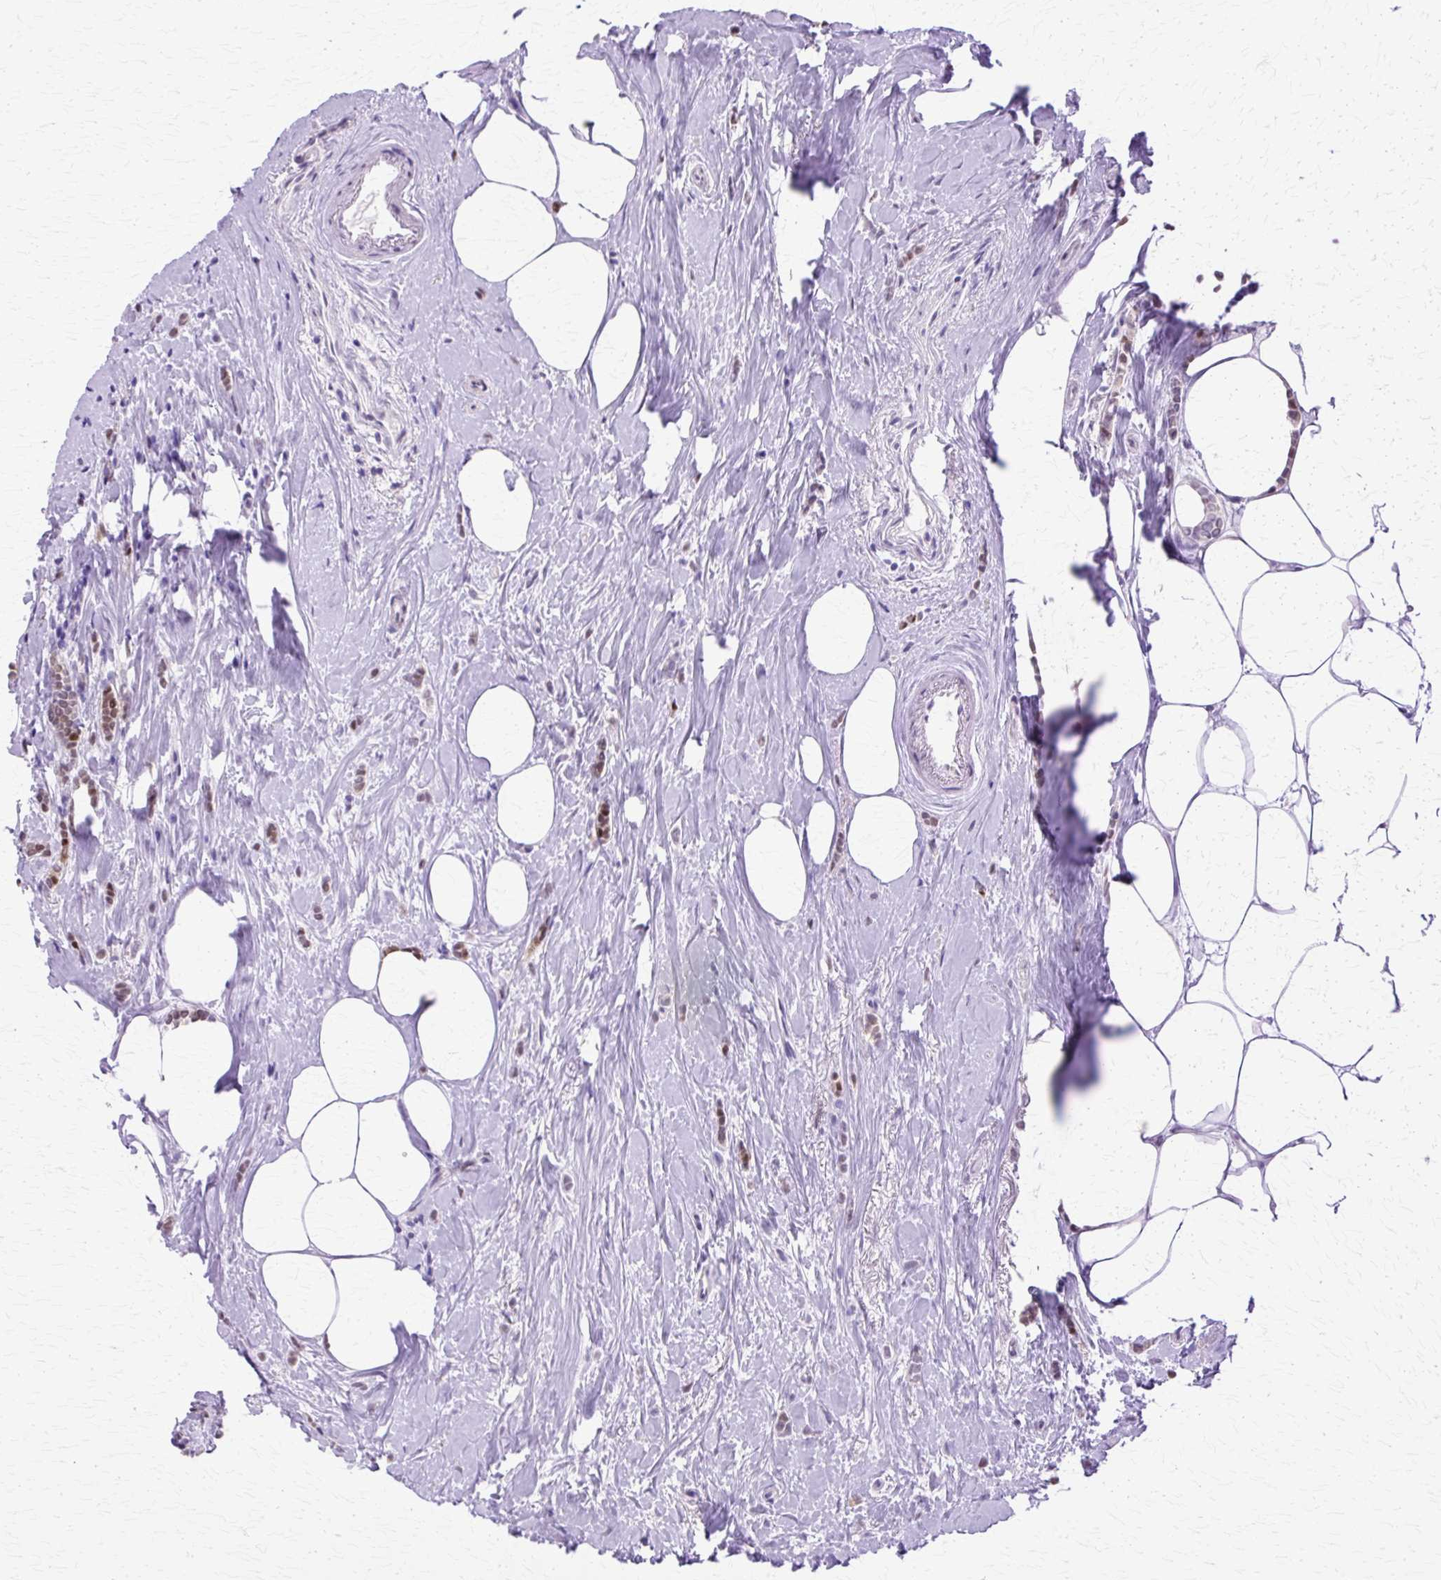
{"staining": {"intensity": "moderate", "quantity": "25%-75%", "location": "nuclear"}, "tissue": "breast cancer", "cell_type": "Tumor cells", "image_type": "cancer", "snomed": [{"axis": "morphology", "description": "Lobular carcinoma"}, {"axis": "topography", "description": "Breast"}], "caption": "A brown stain highlights moderate nuclear positivity of a protein in lobular carcinoma (breast) tumor cells. (DAB (3,3'-diaminobenzidine) = brown stain, brightfield microscopy at high magnification).", "gene": "HSPA8", "patient": {"sex": "female", "age": 84}}